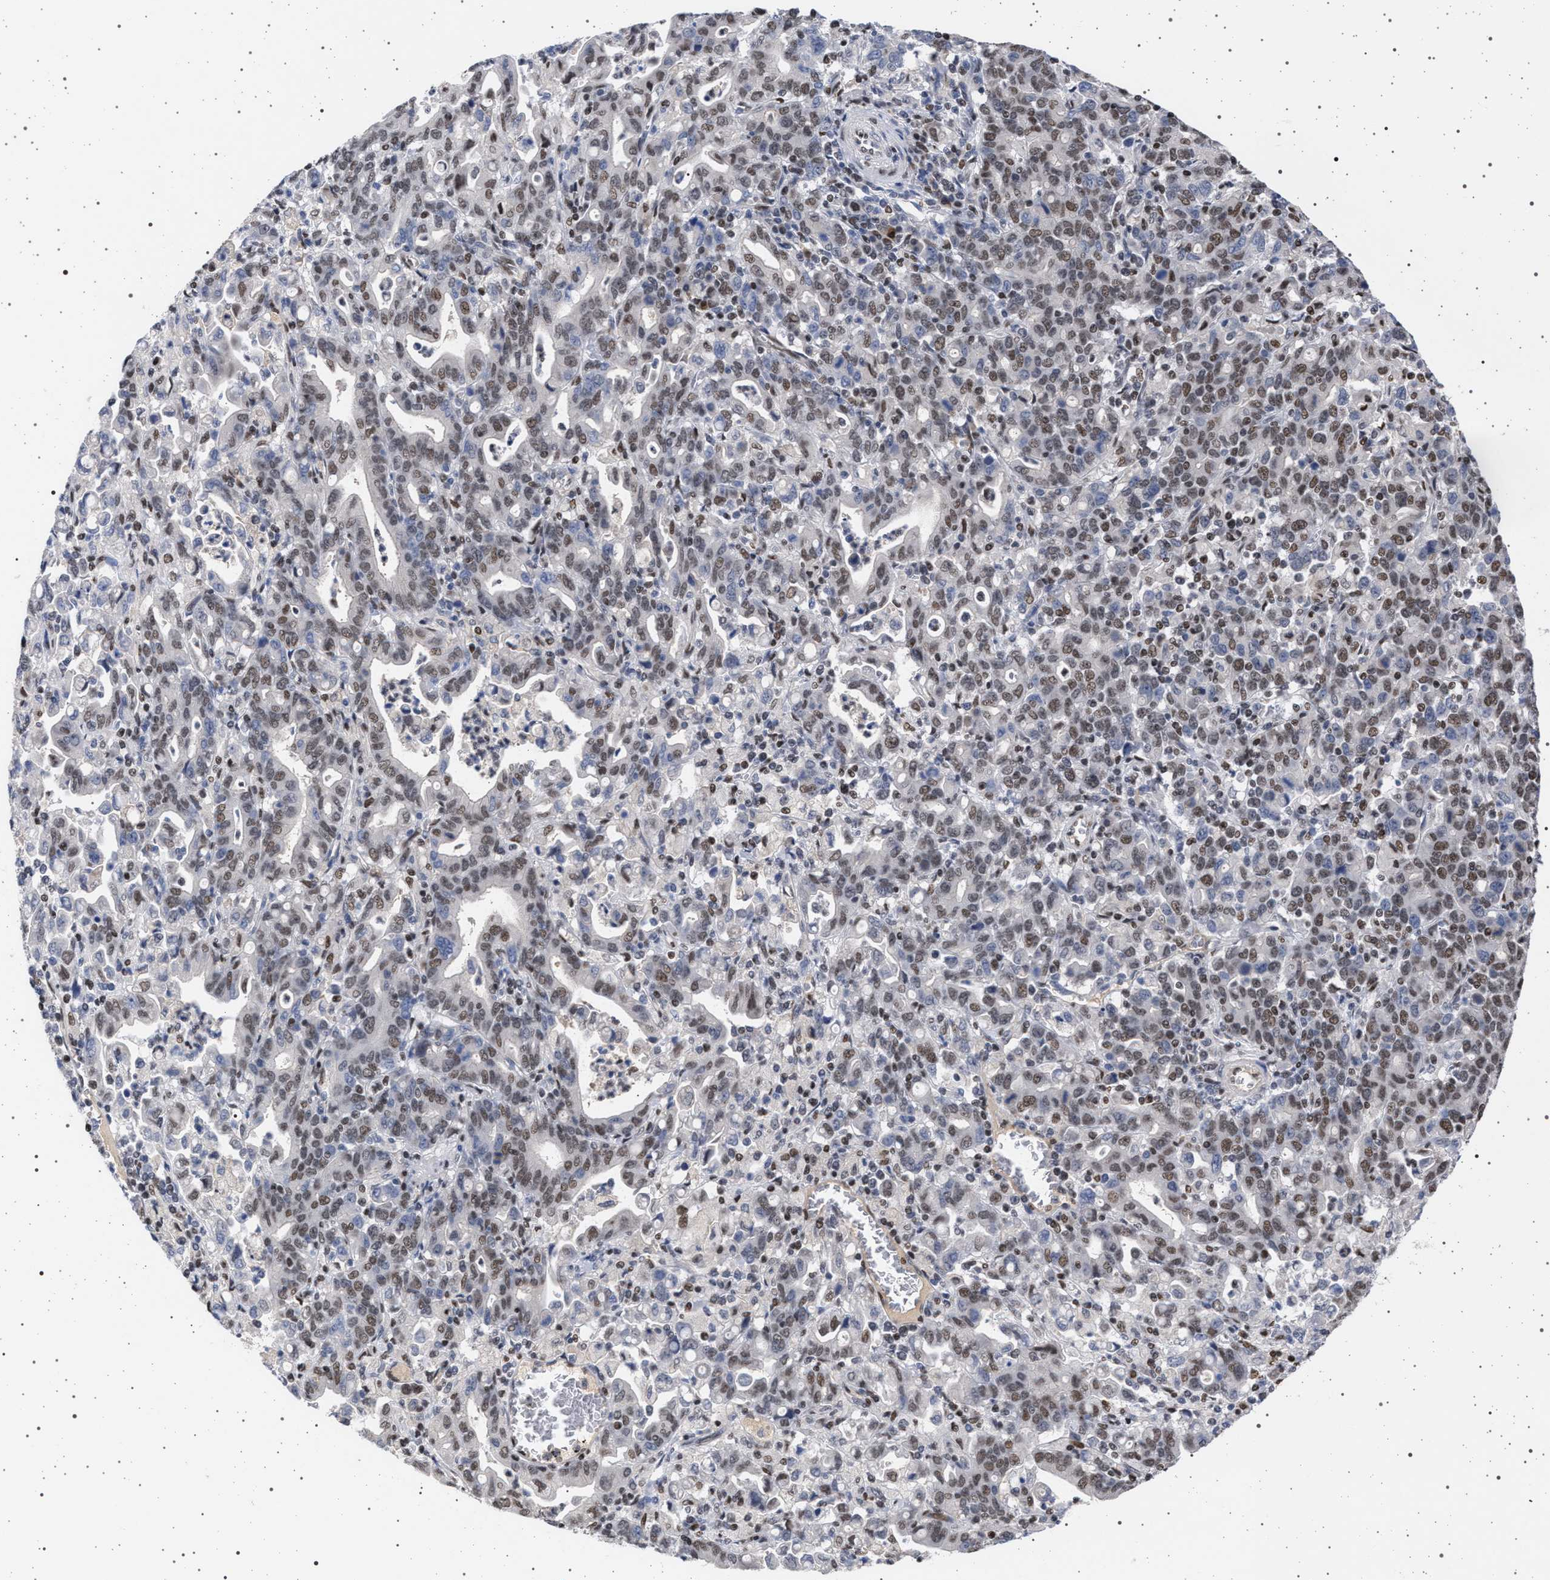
{"staining": {"intensity": "weak", "quantity": ">75%", "location": "nuclear"}, "tissue": "stomach cancer", "cell_type": "Tumor cells", "image_type": "cancer", "snomed": [{"axis": "morphology", "description": "Adenocarcinoma, NOS"}, {"axis": "topography", "description": "Stomach, upper"}], "caption": "An IHC photomicrograph of neoplastic tissue is shown. Protein staining in brown labels weak nuclear positivity in stomach cancer within tumor cells.", "gene": "PHF12", "patient": {"sex": "male", "age": 69}}